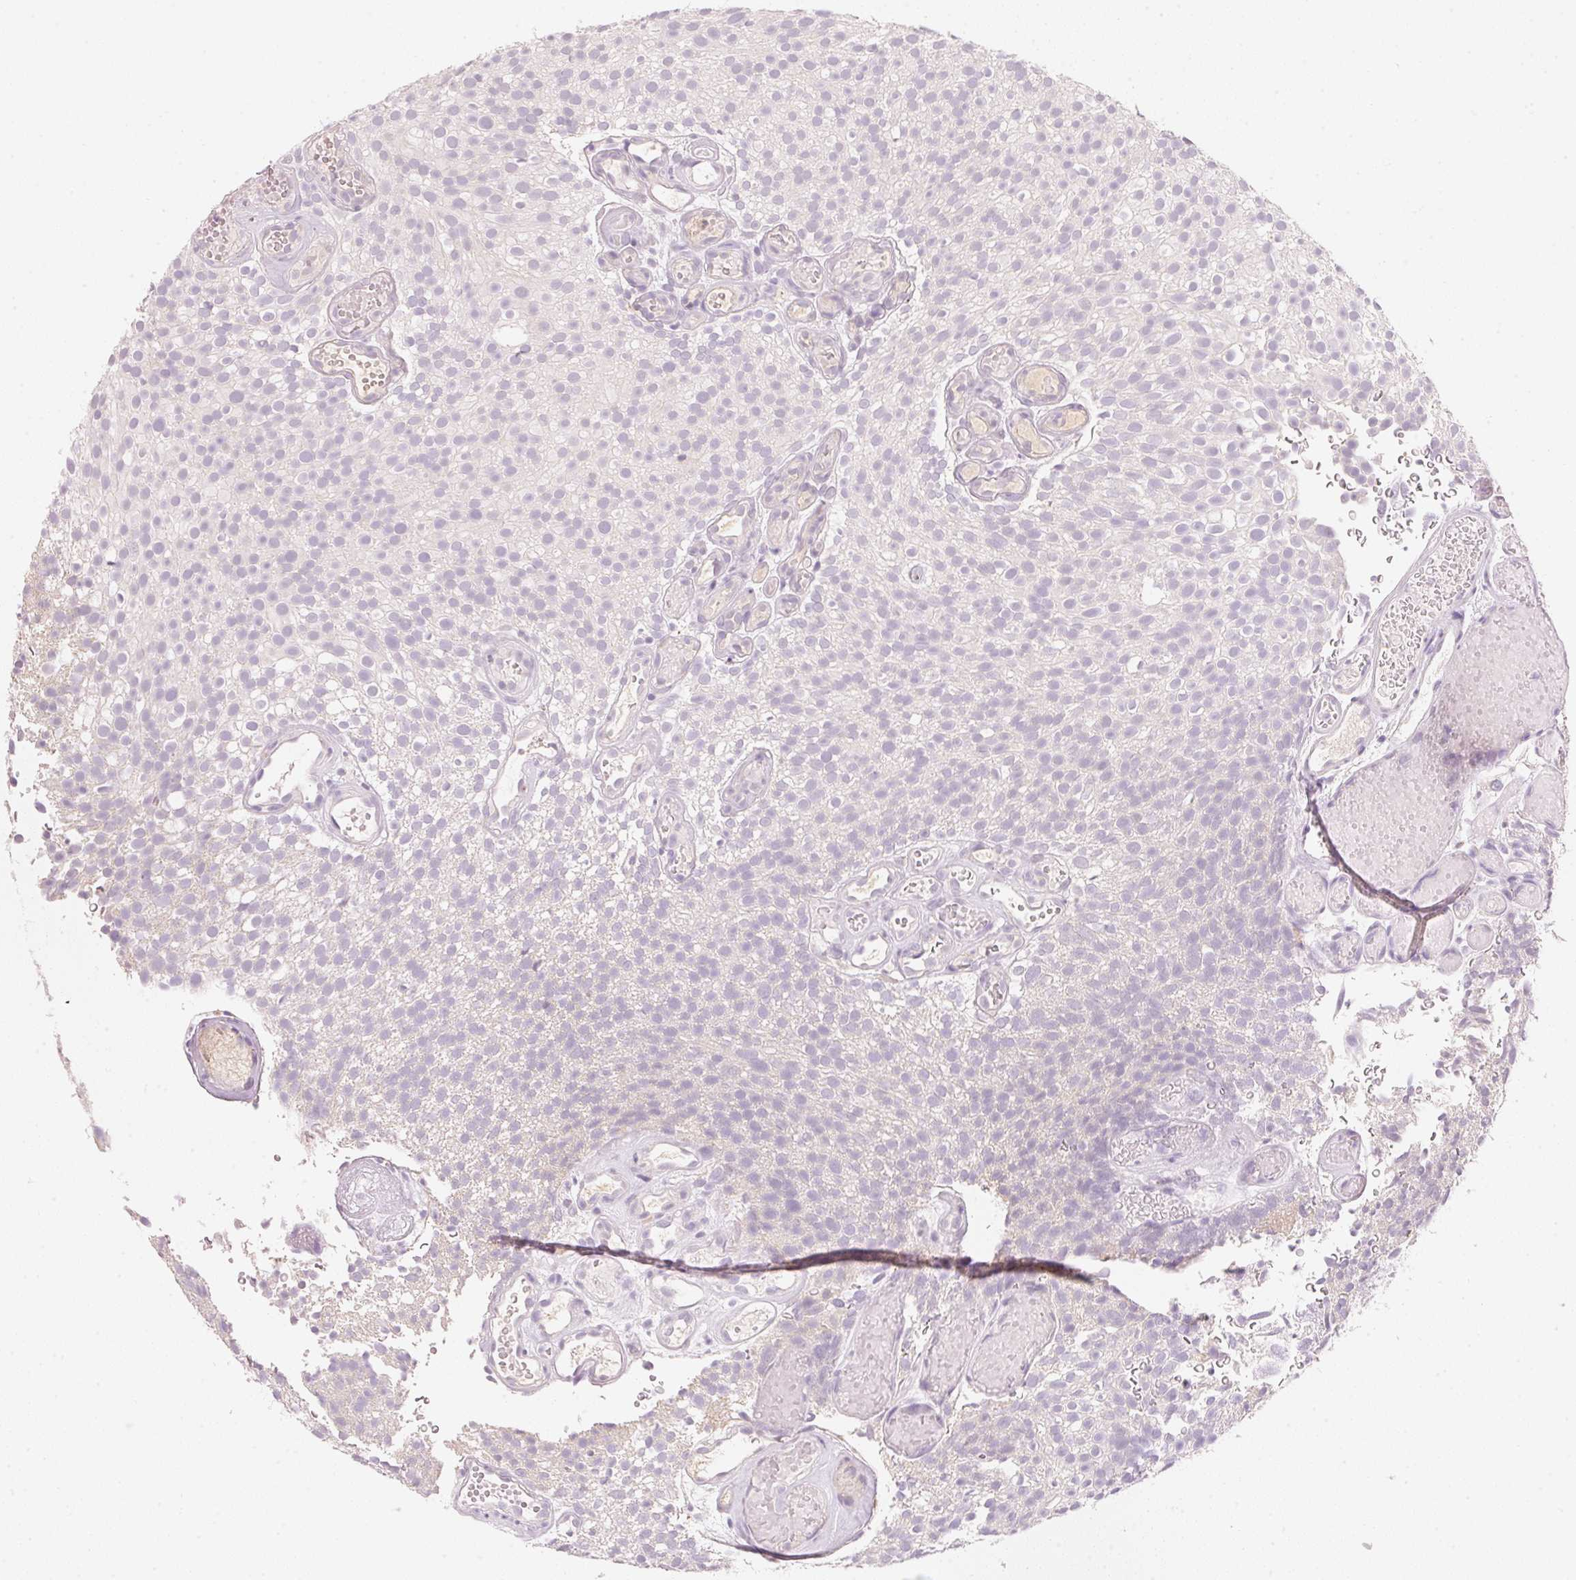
{"staining": {"intensity": "negative", "quantity": "none", "location": "none"}, "tissue": "urothelial cancer", "cell_type": "Tumor cells", "image_type": "cancer", "snomed": [{"axis": "morphology", "description": "Urothelial carcinoma, Low grade"}, {"axis": "topography", "description": "Urinary bladder"}], "caption": "An image of low-grade urothelial carcinoma stained for a protein demonstrates no brown staining in tumor cells. The staining was performed using DAB (3,3'-diaminobenzidine) to visualize the protein expression in brown, while the nuclei were stained in blue with hematoxylin (Magnification: 20x).", "gene": "HOXB13", "patient": {"sex": "male", "age": 78}}